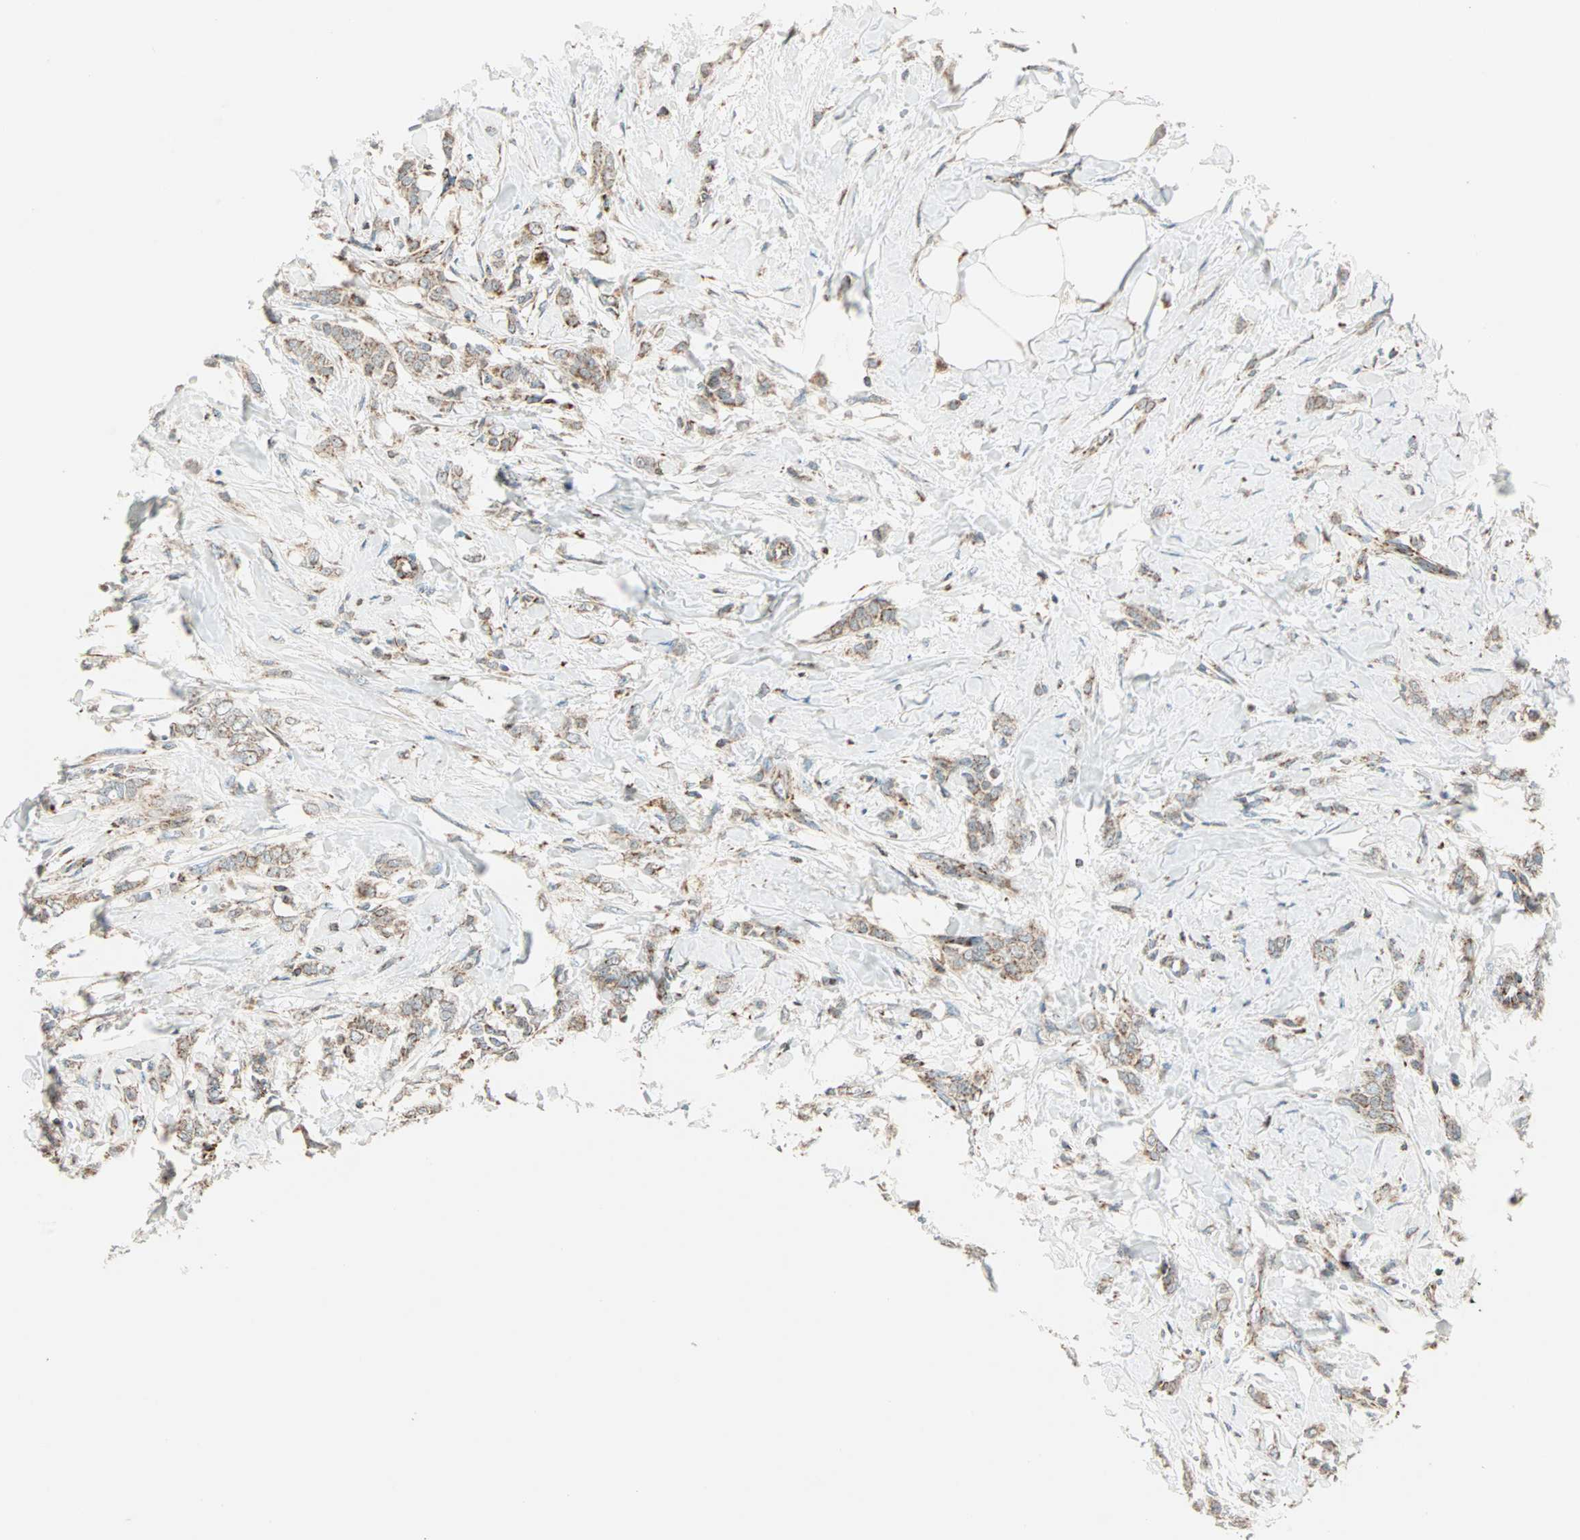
{"staining": {"intensity": "weak", "quantity": ">75%", "location": "cytoplasmic/membranous"}, "tissue": "breast cancer", "cell_type": "Tumor cells", "image_type": "cancer", "snomed": [{"axis": "morphology", "description": "Lobular carcinoma, in situ"}, {"axis": "morphology", "description": "Lobular carcinoma"}, {"axis": "topography", "description": "Breast"}], "caption": "Tumor cells demonstrate low levels of weak cytoplasmic/membranous positivity in approximately >75% of cells in breast lobular carcinoma in situ.", "gene": "SPRY4", "patient": {"sex": "female", "age": 41}}